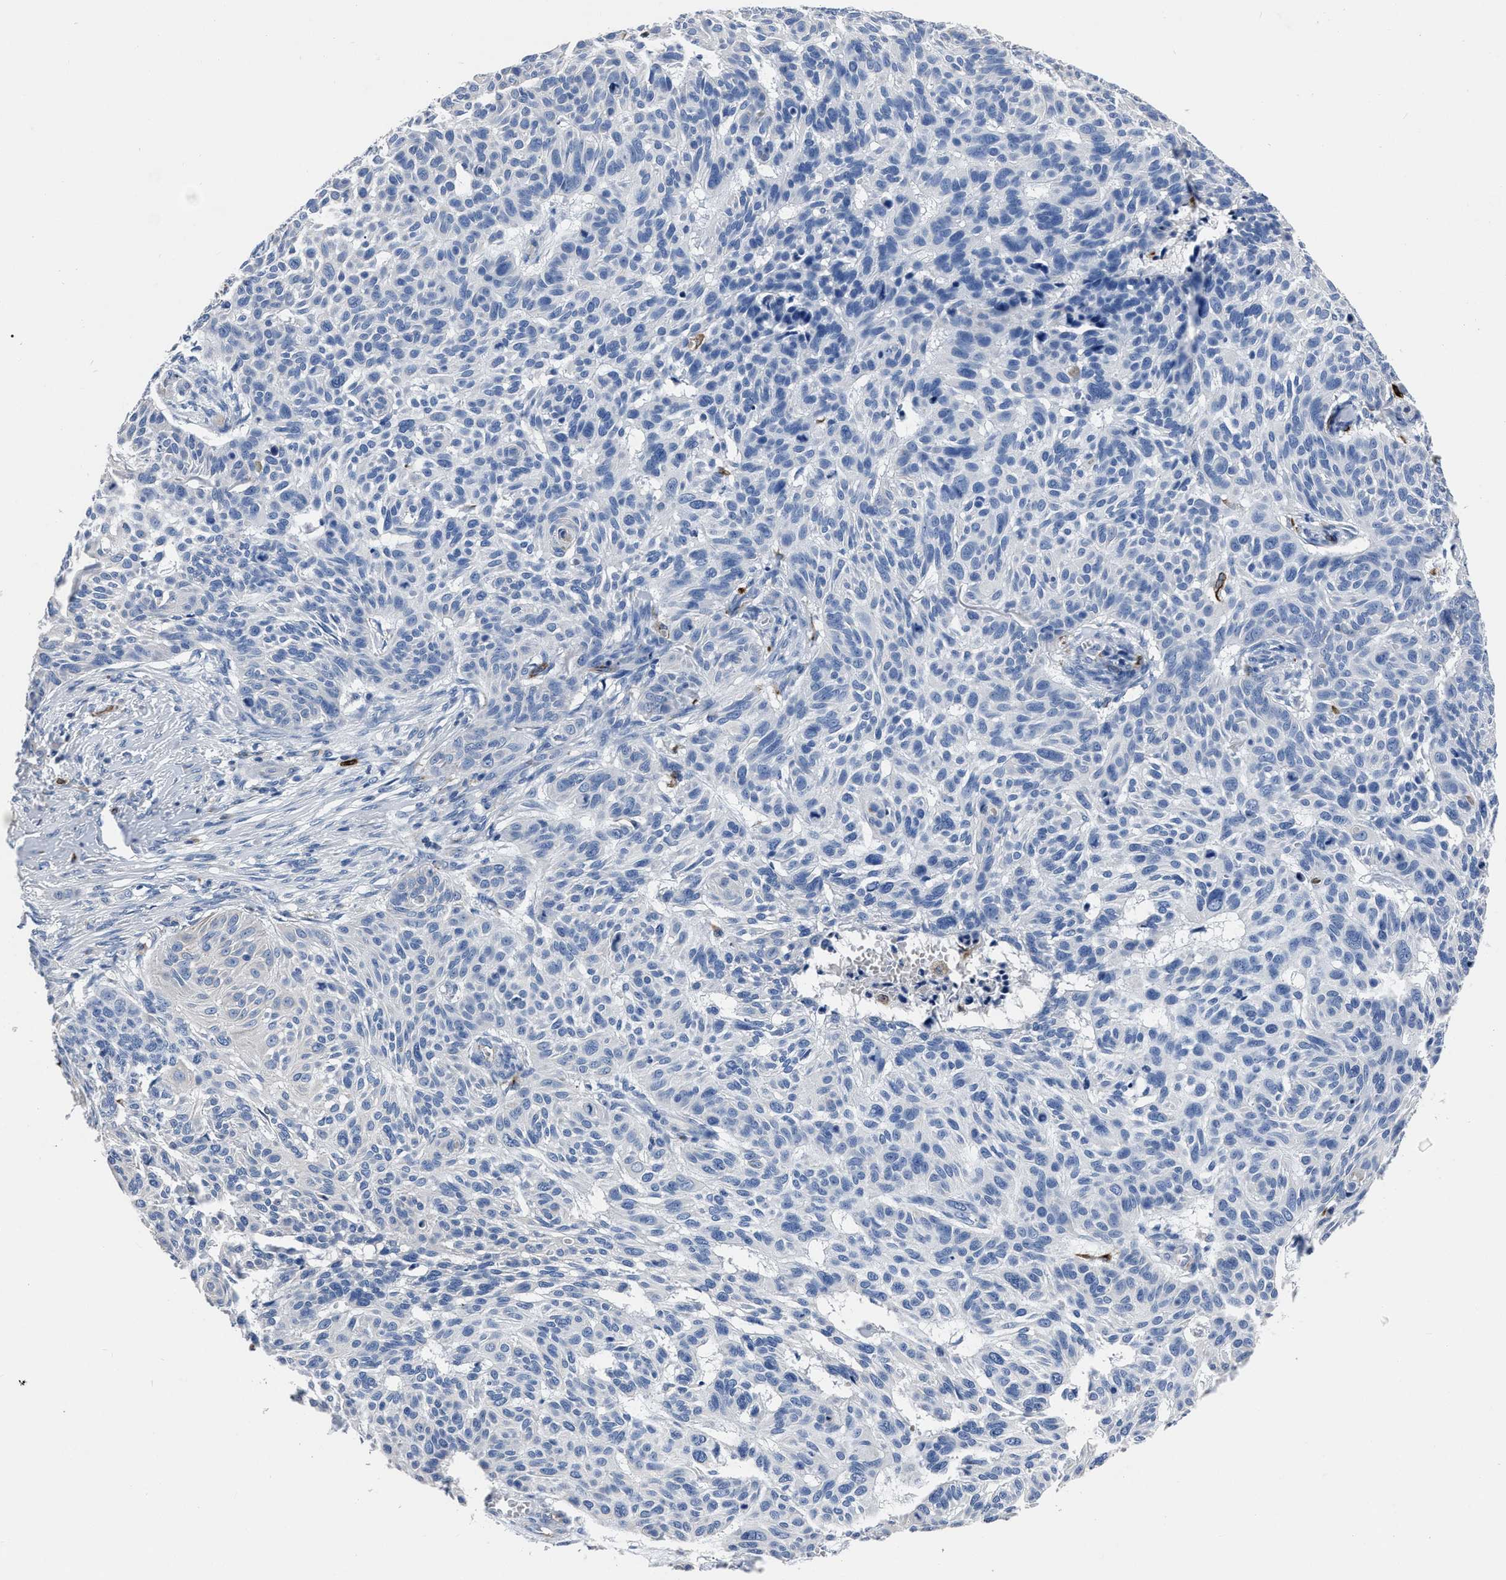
{"staining": {"intensity": "negative", "quantity": "none", "location": "none"}, "tissue": "skin cancer", "cell_type": "Tumor cells", "image_type": "cancer", "snomed": [{"axis": "morphology", "description": "Basal cell carcinoma"}, {"axis": "topography", "description": "Skin"}], "caption": "A high-resolution image shows immunohistochemistry staining of basal cell carcinoma (skin), which demonstrates no significant staining in tumor cells.", "gene": "OR10G3", "patient": {"sex": "male", "age": 85}}